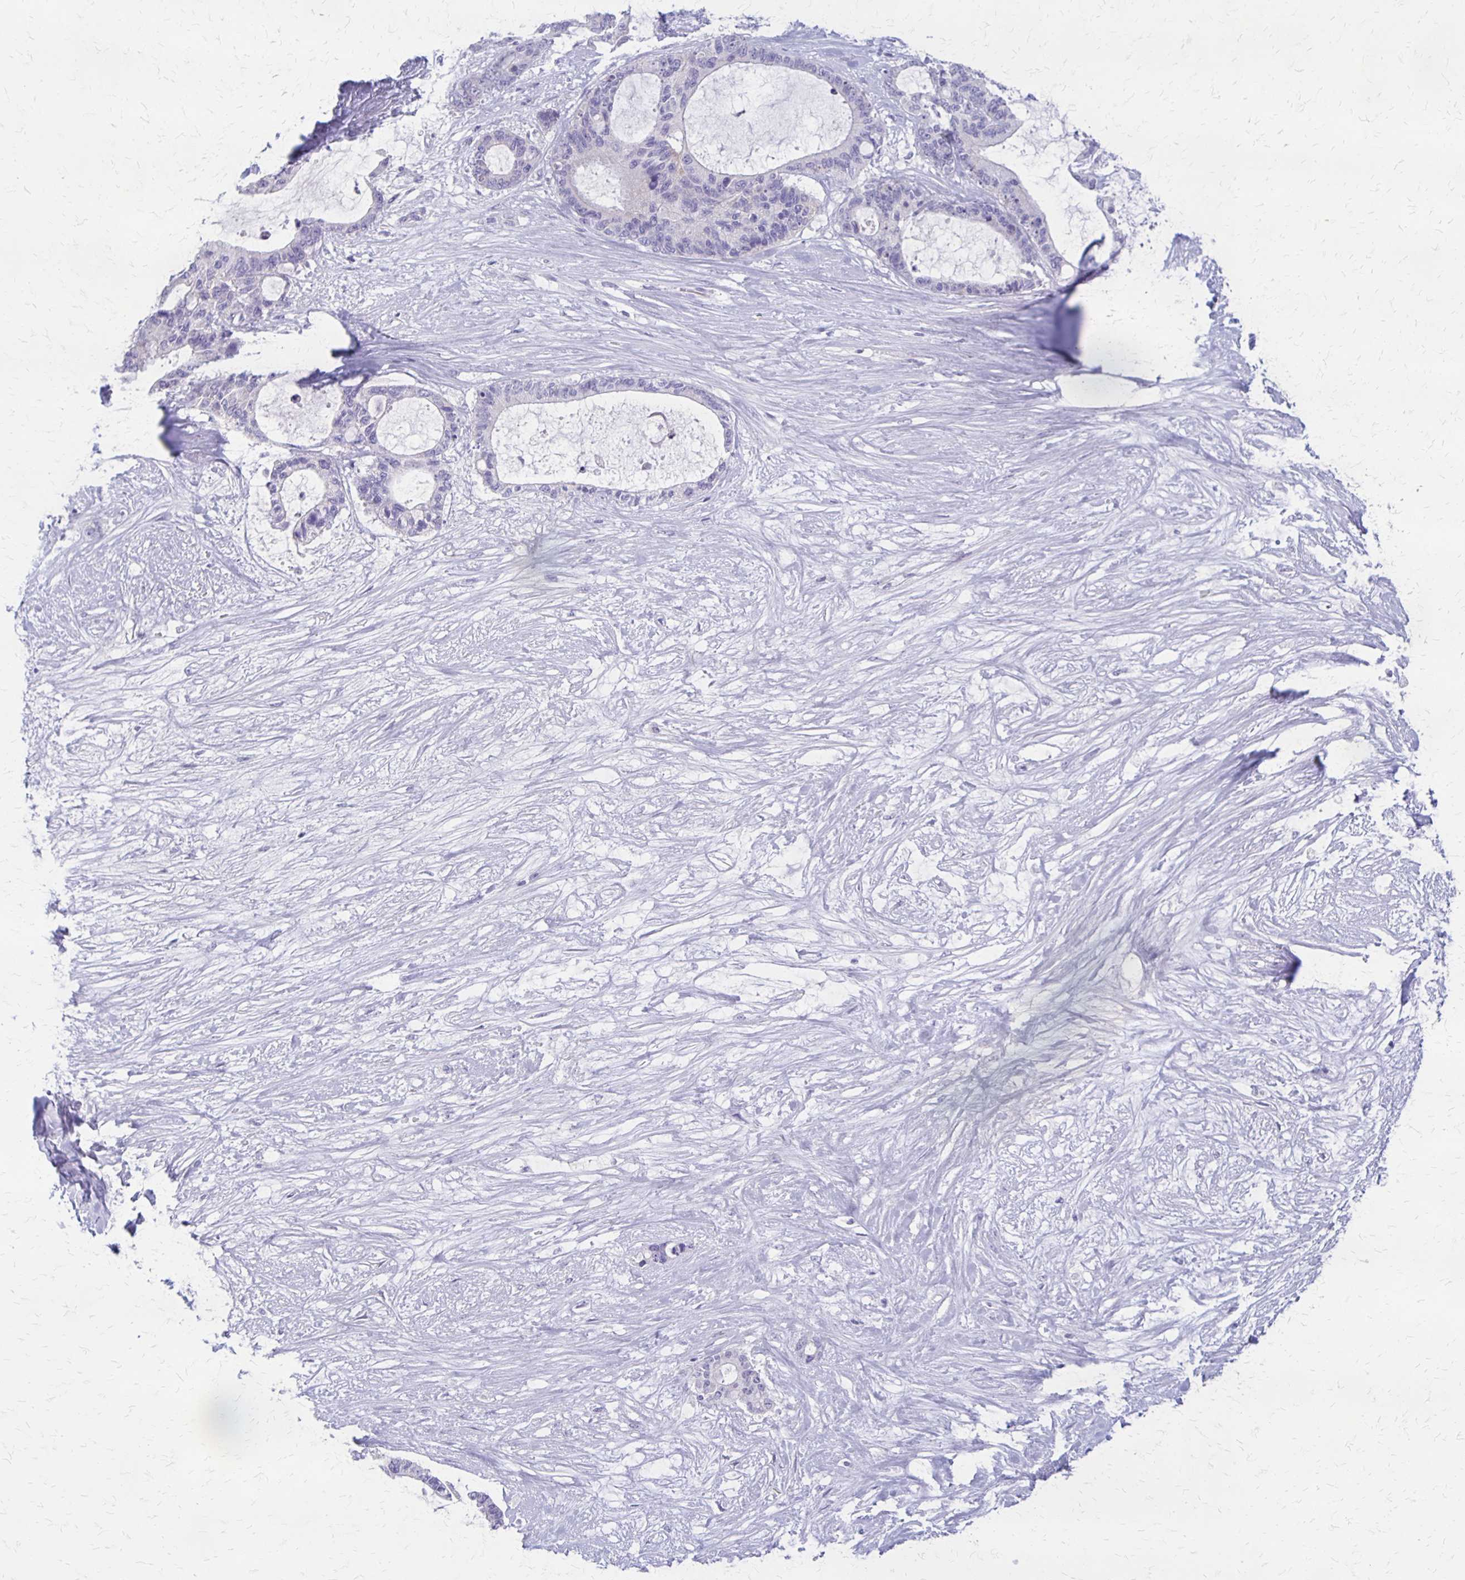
{"staining": {"intensity": "negative", "quantity": "none", "location": "none"}, "tissue": "liver cancer", "cell_type": "Tumor cells", "image_type": "cancer", "snomed": [{"axis": "morphology", "description": "Normal tissue, NOS"}, {"axis": "morphology", "description": "Cholangiocarcinoma"}, {"axis": "topography", "description": "Liver"}, {"axis": "topography", "description": "Peripheral nerve tissue"}], "caption": "This histopathology image is of cholangiocarcinoma (liver) stained with IHC to label a protein in brown with the nuclei are counter-stained blue. There is no staining in tumor cells.", "gene": "RHOC", "patient": {"sex": "female", "age": 73}}